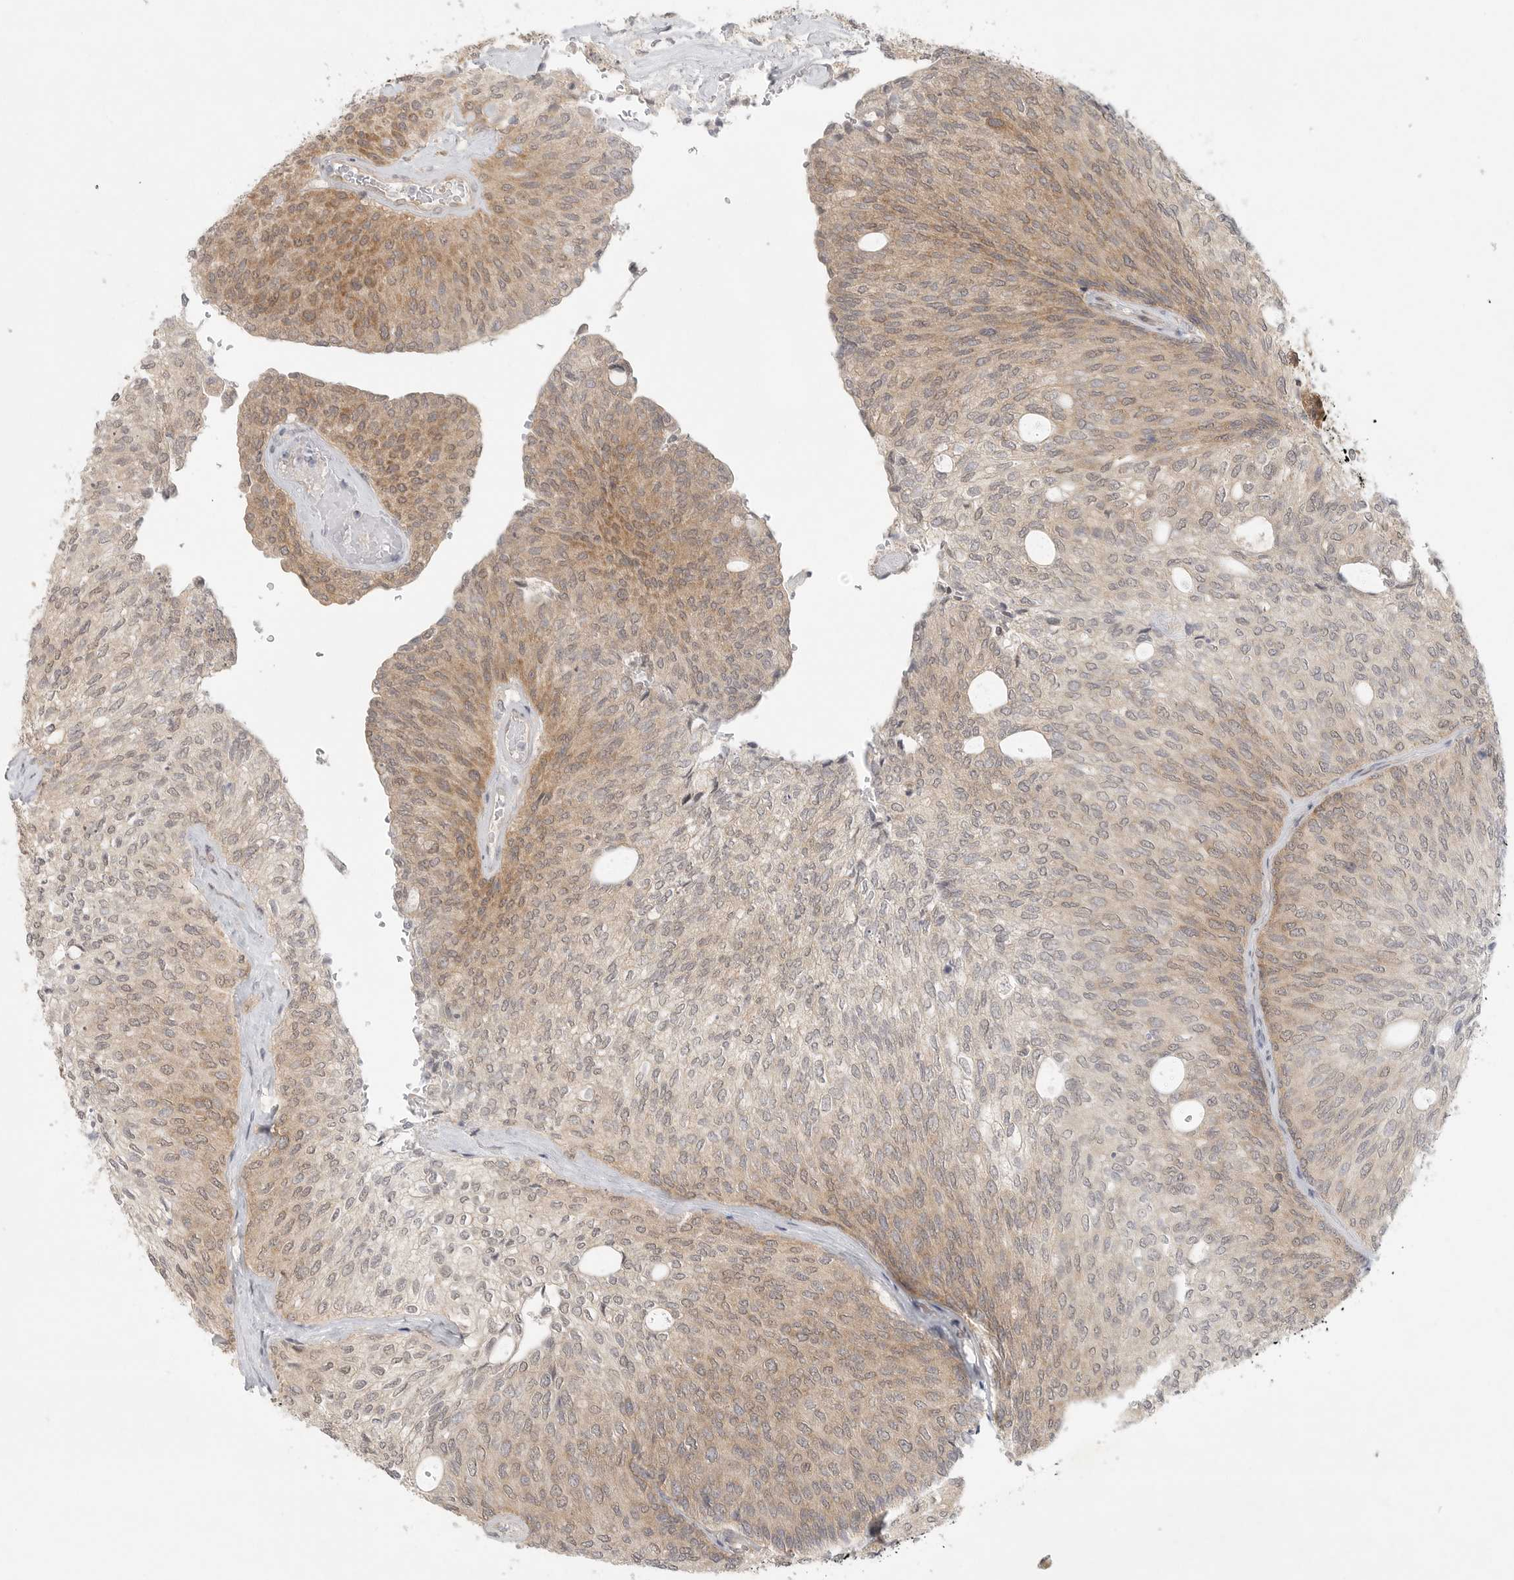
{"staining": {"intensity": "moderate", "quantity": "<25%", "location": "cytoplasmic/membranous,nuclear"}, "tissue": "urothelial cancer", "cell_type": "Tumor cells", "image_type": "cancer", "snomed": [{"axis": "morphology", "description": "Urothelial carcinoma, Low grade"}, {"axis": "topography", "description": "Urinary bladder"}], "caption": "A photomicrograph showing moderate cytoplasmic/membranous and nuclear positivity in about <25% of tumor cells in low-grade urothelial carcinoma, as visualized by brown immunohistochemical staining.", "gene": "HDAC6", "patient": {"sex": "female", "age": 79}}